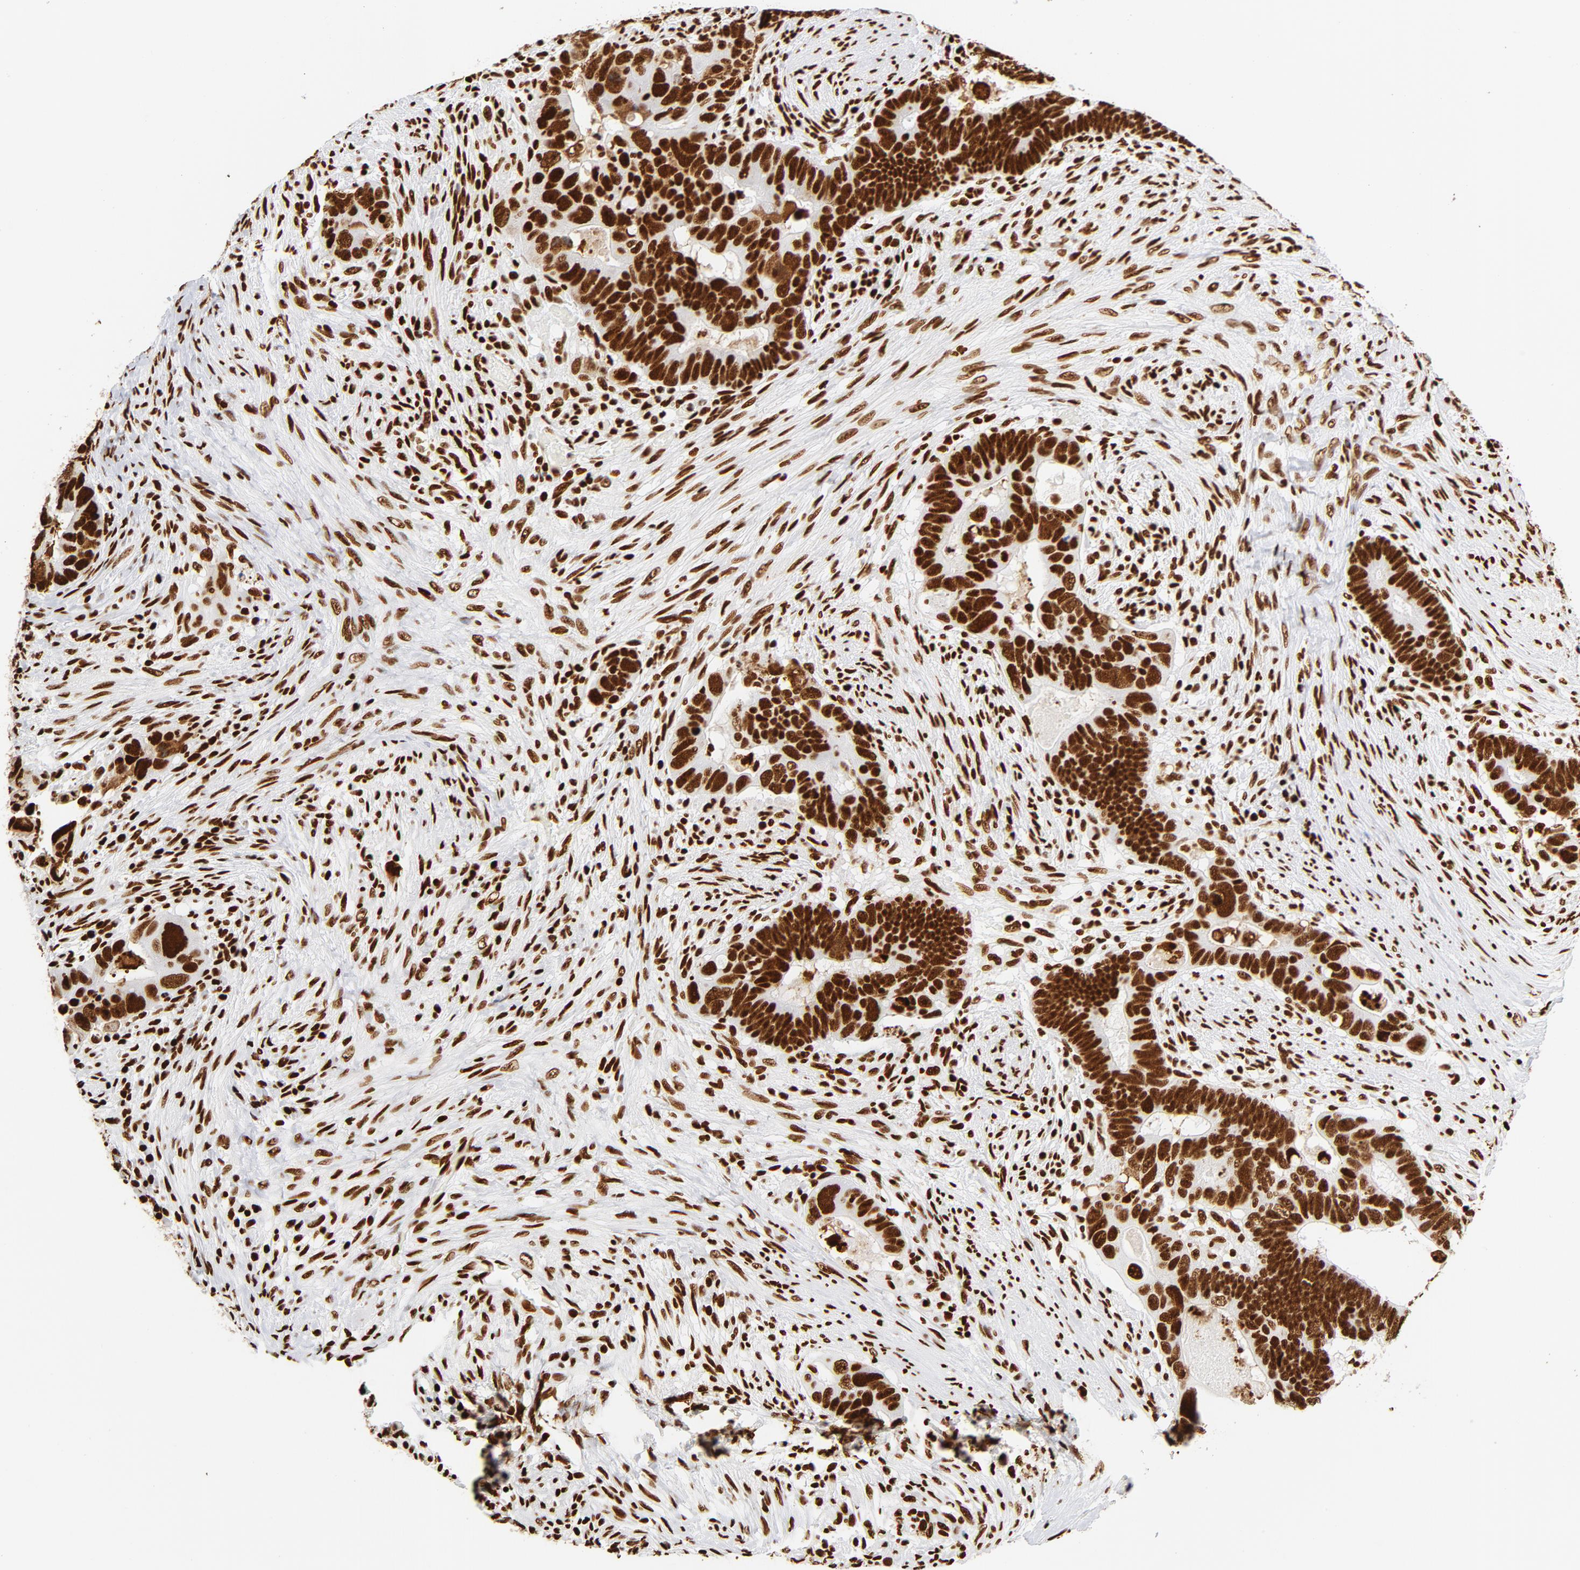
{"staining": {"intensity": "strong", "quantity": ">75%", "location": "nuclear"}, "tissue": "colorectal cancer", "cell_type": "Tumor cells", "image_type": "cancer", "snomed": [{"axis": "morphology", "description": "Adenocarcinoma, NOS"}, {"axis": "topography", "description": "Rectum"}], "caption": "The histopathology image shows a brown stain indicating the presence of a protein in the nuclear of tumor cells in colorectal cancer (adenocarcinoma).", "gene": "XRCC6", "patient": {"sex": "male", "age": 53}}